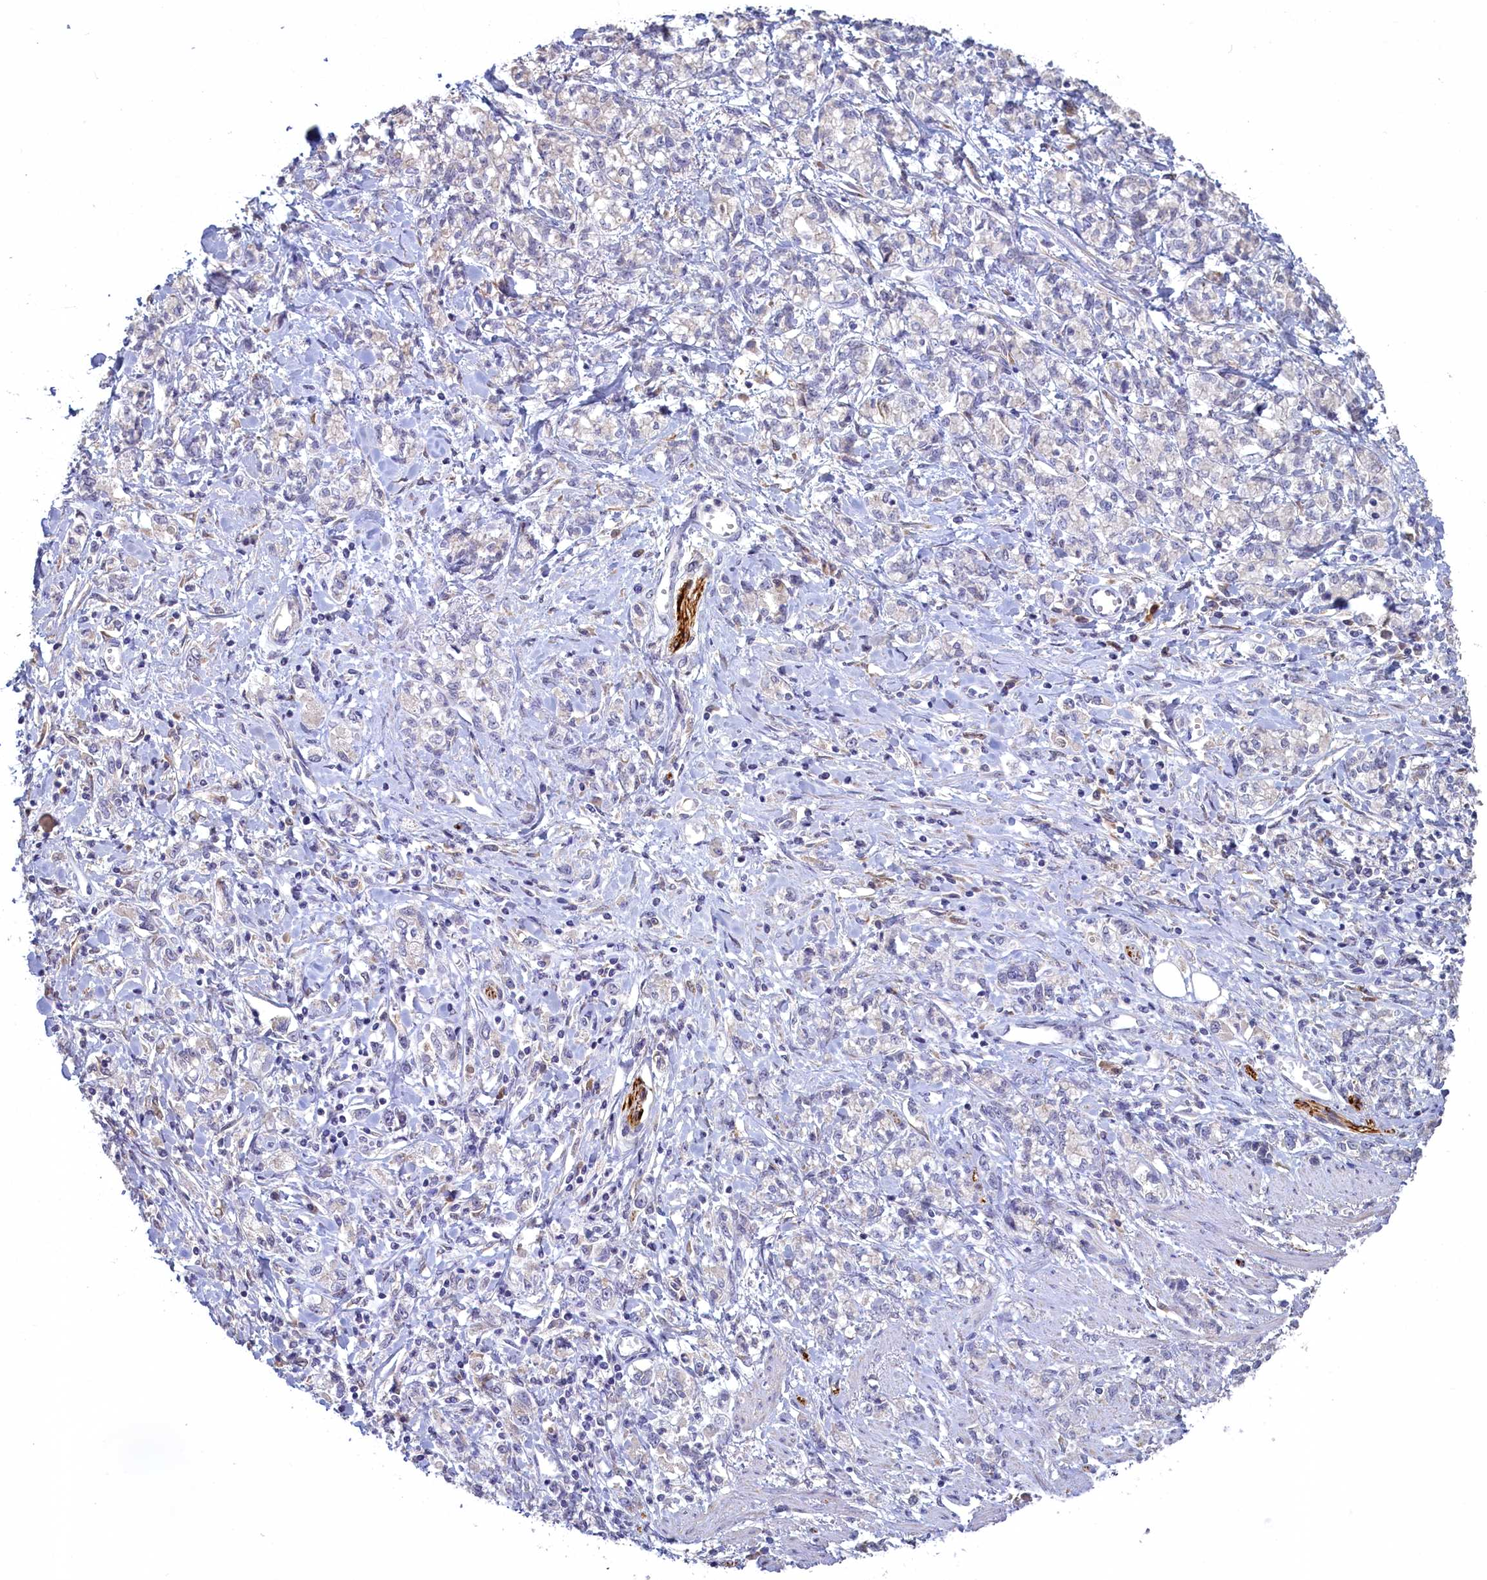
{"staining": {"intensity": "negative", "quantity": "none", "location": "none"}, "tissue": "stomach cancer", "cell_type": "Tumor cells", "image_type": "cancer", "snomed": [{"axis": "morphology", "description": "Adenocarcinoma, NOS"}, {"axis": "topography", "description": "Stomach"}], "caption": "IHC histopathology image of human stomach cancer (adenocarcinoma) stained for a protein (brown), which reveals no staining in tumor cells. The staining was performed using DAB to visualize the protein expression in brown, while the nuclei were stained in blue with hematoxylin (Magnification: 20x).", "gene": "UCHL3", "patient": {"sex": "female", "age": 76}}